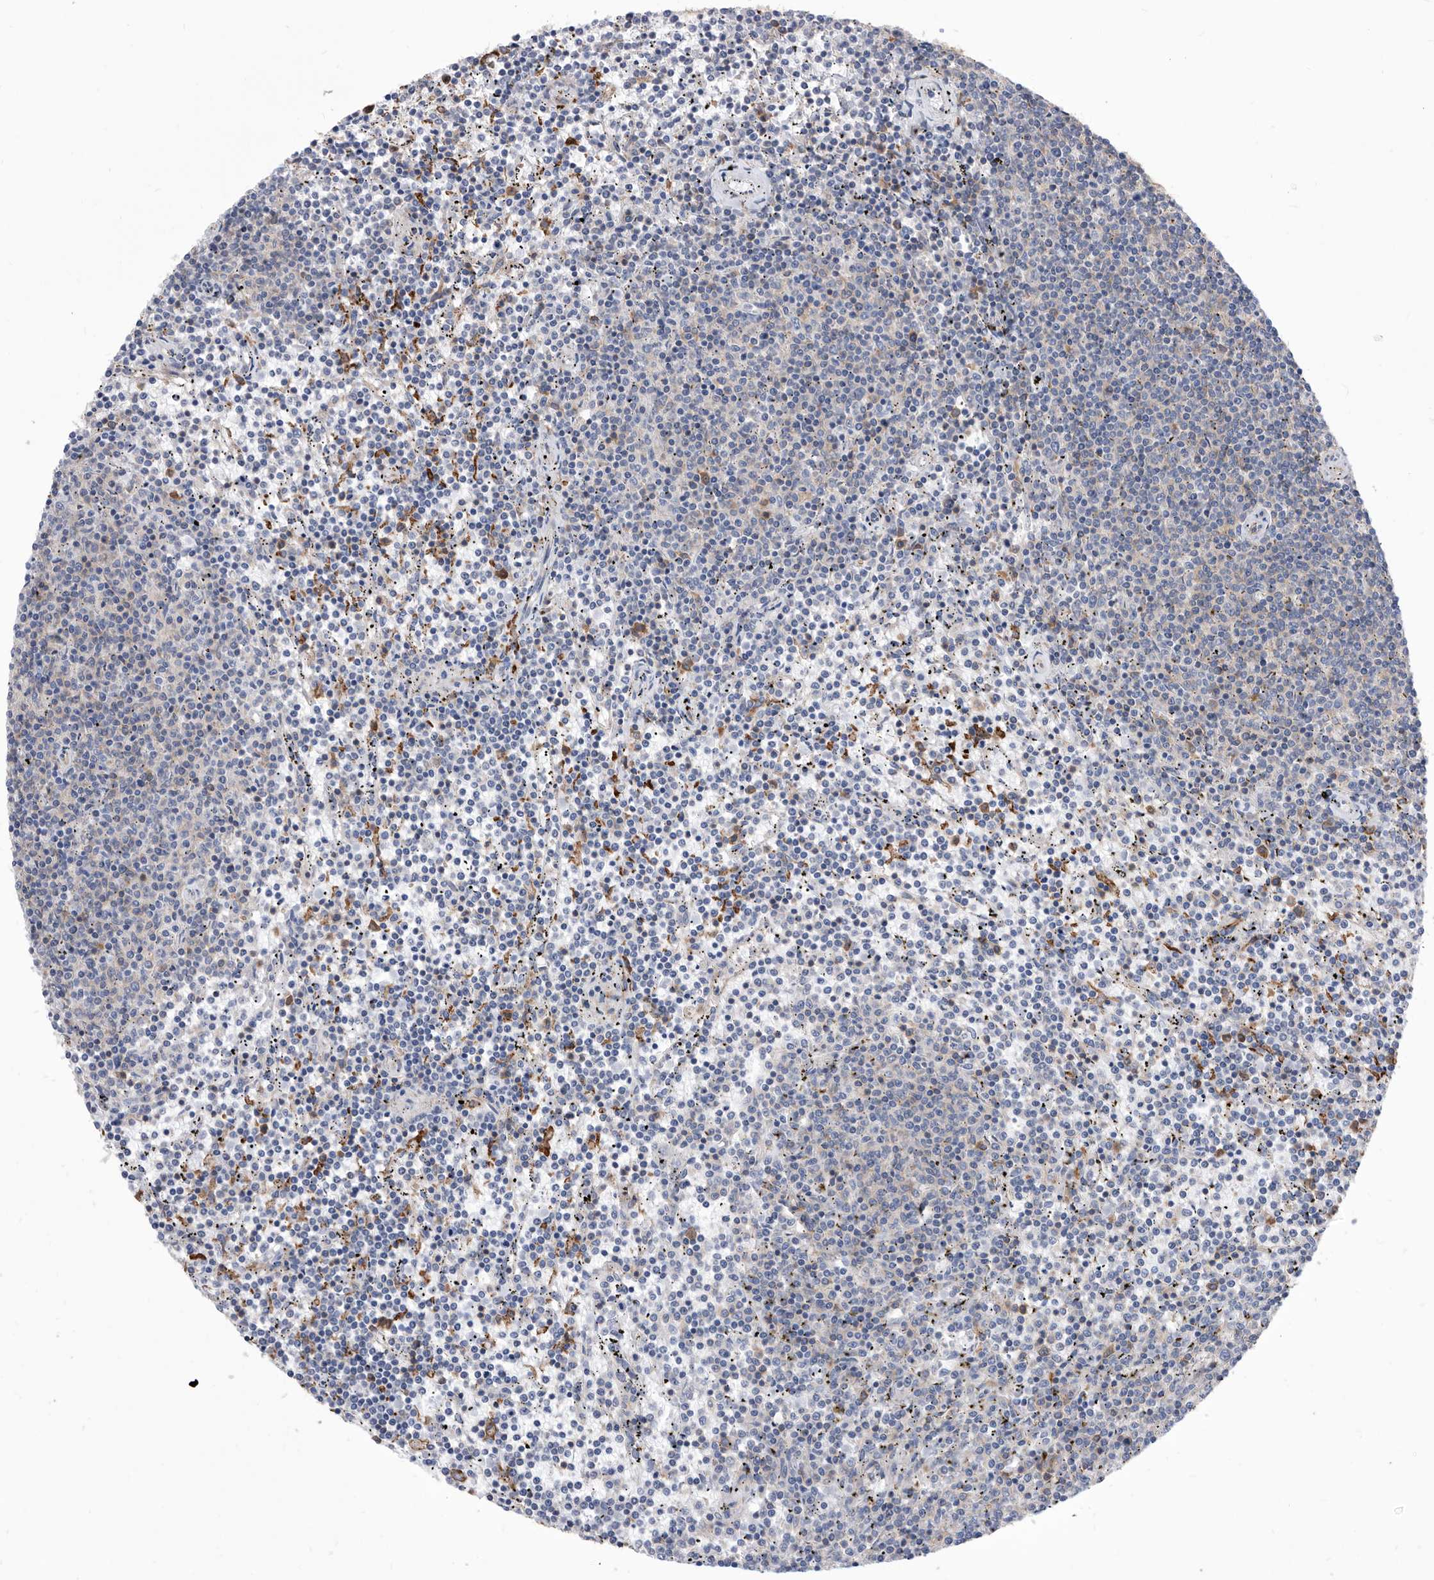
{"staining": {"intensity": "negative", "quantity": "none", "location": "none"}, "tissue": "lymphoma", "cell_type": "Tumor cells", "image_type": "cancer", "snomed": [{"axis": "morphology", "description": "Malignant lymphoma, non-Hodgkin's type, Low grade"}, {"axis": "topography", "description": "Spleen"}], "caption": "Immunohistochemistry (IHC) photomicrograph of neoplastic tissue: lymphoma stained with DAB (3,3'-diaminobenzidine) exhibits no significant protein staining in tumor cells.", "gene": "SMG7", "patient": {"sex": "female", "age": 50}}